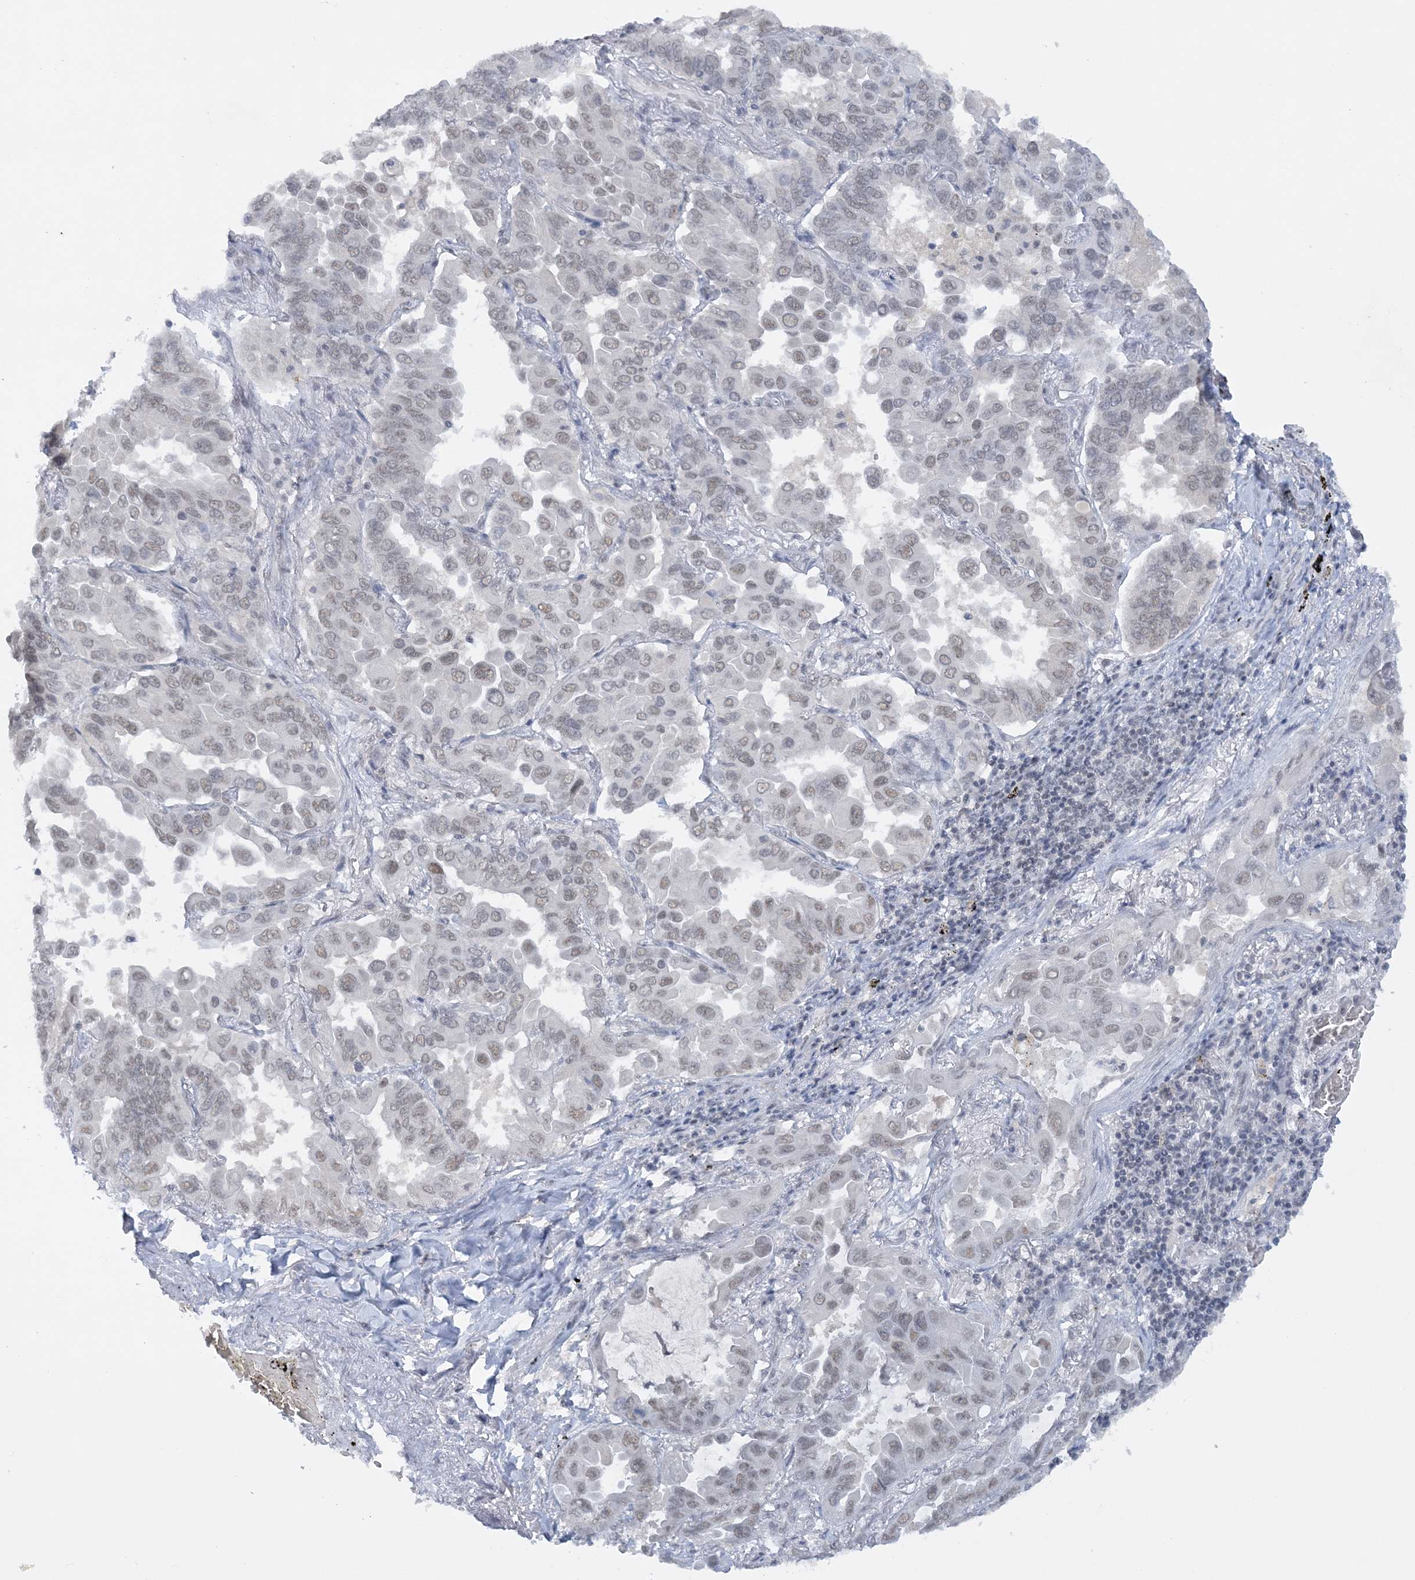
{"staining": {"intensity": "weak", "quantity": "25%-75%", "location": "nuclear"}, "tissue": "lung cancer", "cell_type": "Tumor cells", "image_type": "cancer", "snomed": [{"axis": "morphology", "description": "Adenocarcinoma, NOS"}, {"axis": "topography", "description": "Lung"}], "caption": "Immunohistochemistry (IHC) staining of lung cancer (adenocarcinoma), which shows low levels of weak nuclear staining in about 25%-75% of tumor cells indicating weak nuclear protein positivity. The staining was performed using DAB (3,3'-diaminobenzidine) (brown) for protein detection and nuclei were counterstained in hematoxylin (blue).", "gene": "KMT2D", "patient": {"sex": "male", "age": 64}}